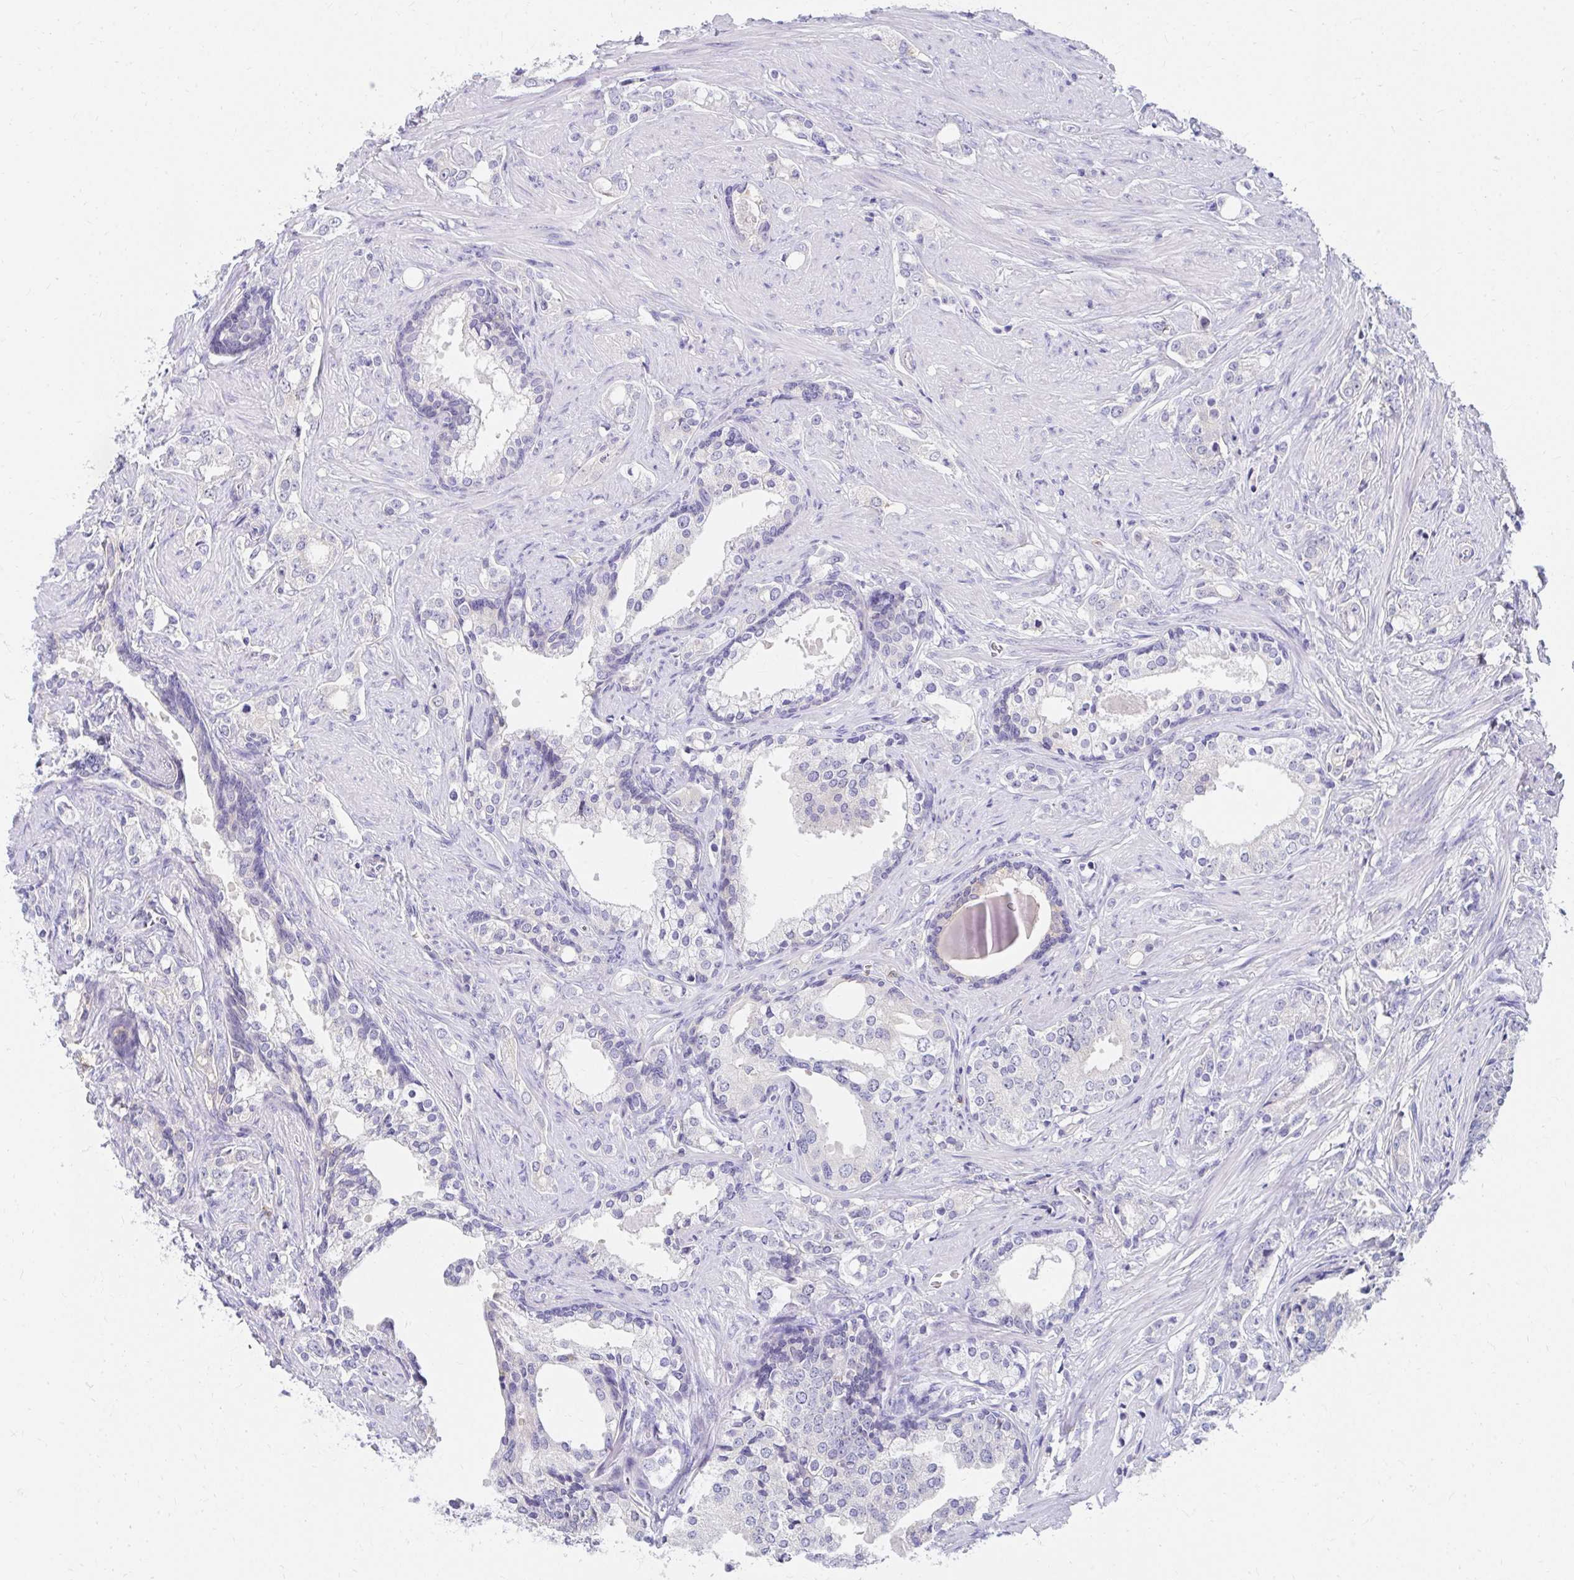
{"staining": {"intensity": "negative", "quantity": "none", "location": "none"}, "tissue": "prostate cancer", "cell_type": "Tumor cells", "image_type": "cancer", "snomed": [{"axis": "morphology", "description": "Adenocarcinoma, Medium grade"}, {"axis": "topography", "description": "Prostate"}], "caption": "High power microscopy image of an IHC micrograph of prostate medium-grade adenocarcinoma, revealing no significant staining in tumor cells.", "gene": "C19orf81", "patient": {"sex": "male", "age": 57}}